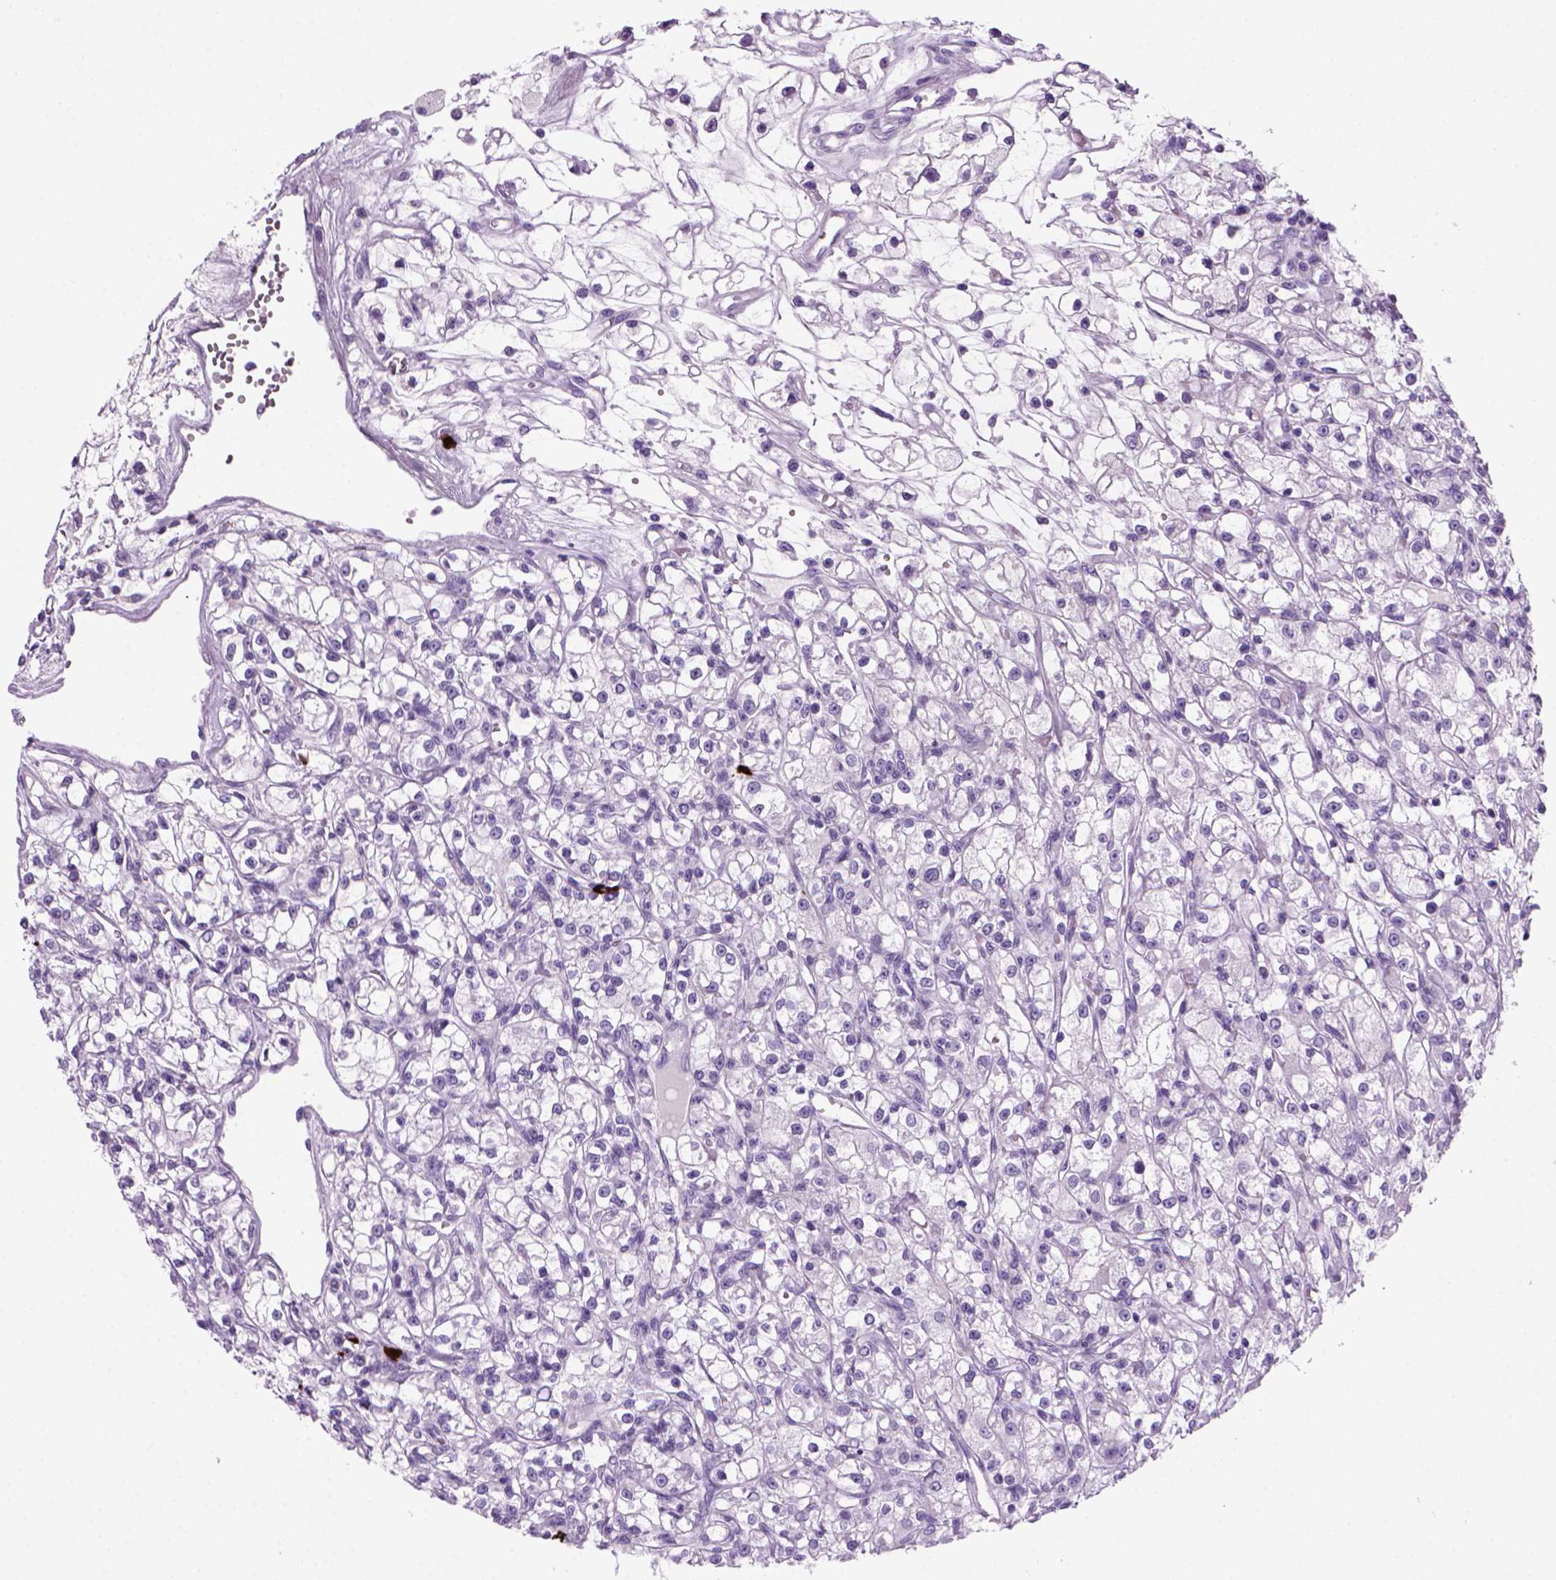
{"staining": {"intensity": "negative", "quantity": "none", "location": "none"}, "tissue": "renal cancer", "cell_type": "Tumor cells", "image_type": "cancer", "snomed": [{"axis": "morphology", "description": "Adenocarcinoma, NOS"}, {"axis": "topography", "description": "Kidney"}], "caption": "Immunohistochemistry micrograph of neoplastic tissue: renal cancer stained with DAB (3,3'-diaminobenzidine) displays no significant protein staining in tumor cells.", "gene": "MZB1", "patient": {"sex": "female", "age": 59}}